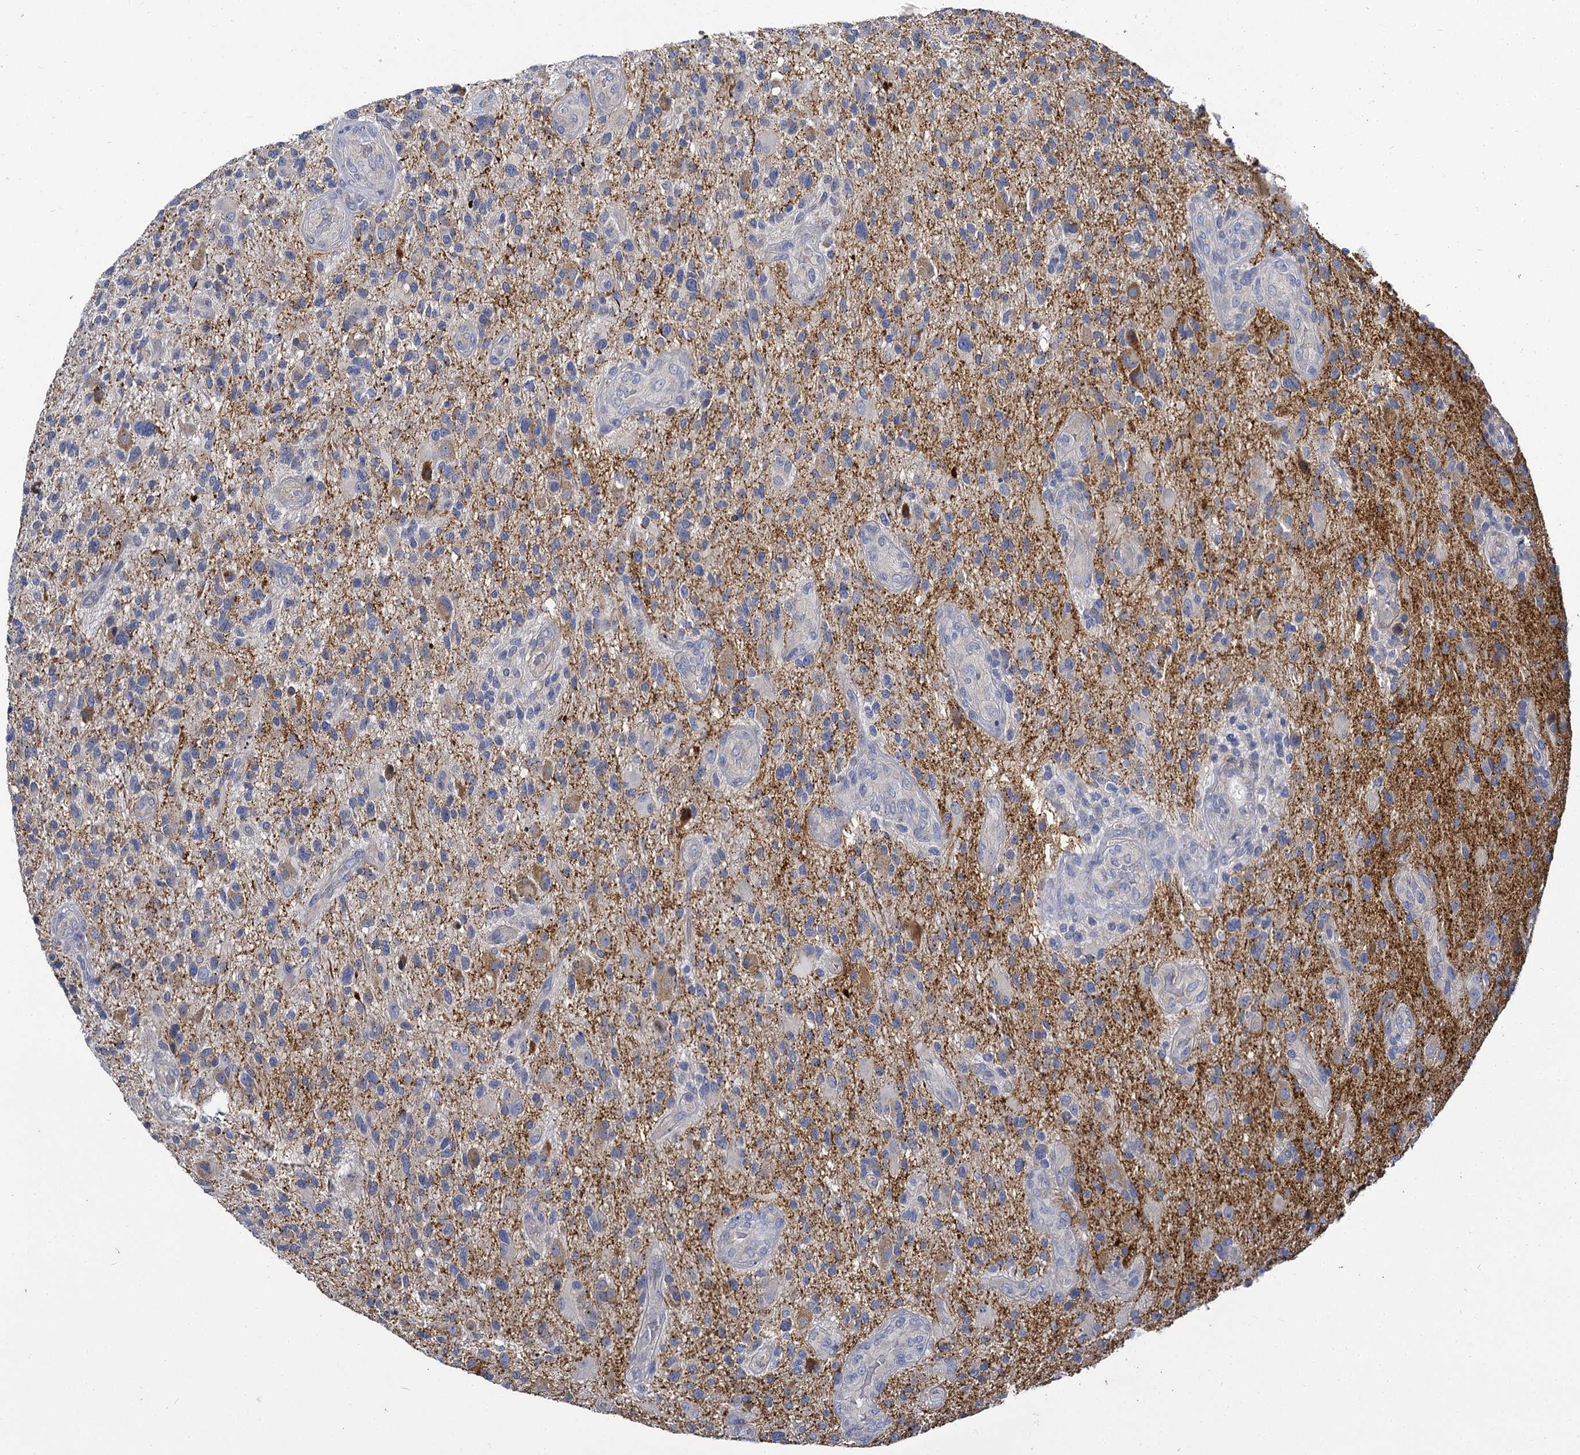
{"staining": {"intensity": "negative", "quantity": "none", "location": "none"}, "tissue": "glioma", "cell_type": "Tumor cells", "image_type": "cancer", "snomed": [{"axis": "morphology", "description": "Glioma, malignant, High grade"}, {"axis": "topography", "description": "Brain"}], "caption": "This is an immunohistochemistry image of malignant glioma (high-grade). There is no expression in tumor cells.", "gene": "PANX2", "patient": {"sex": "male", "age": 47}}